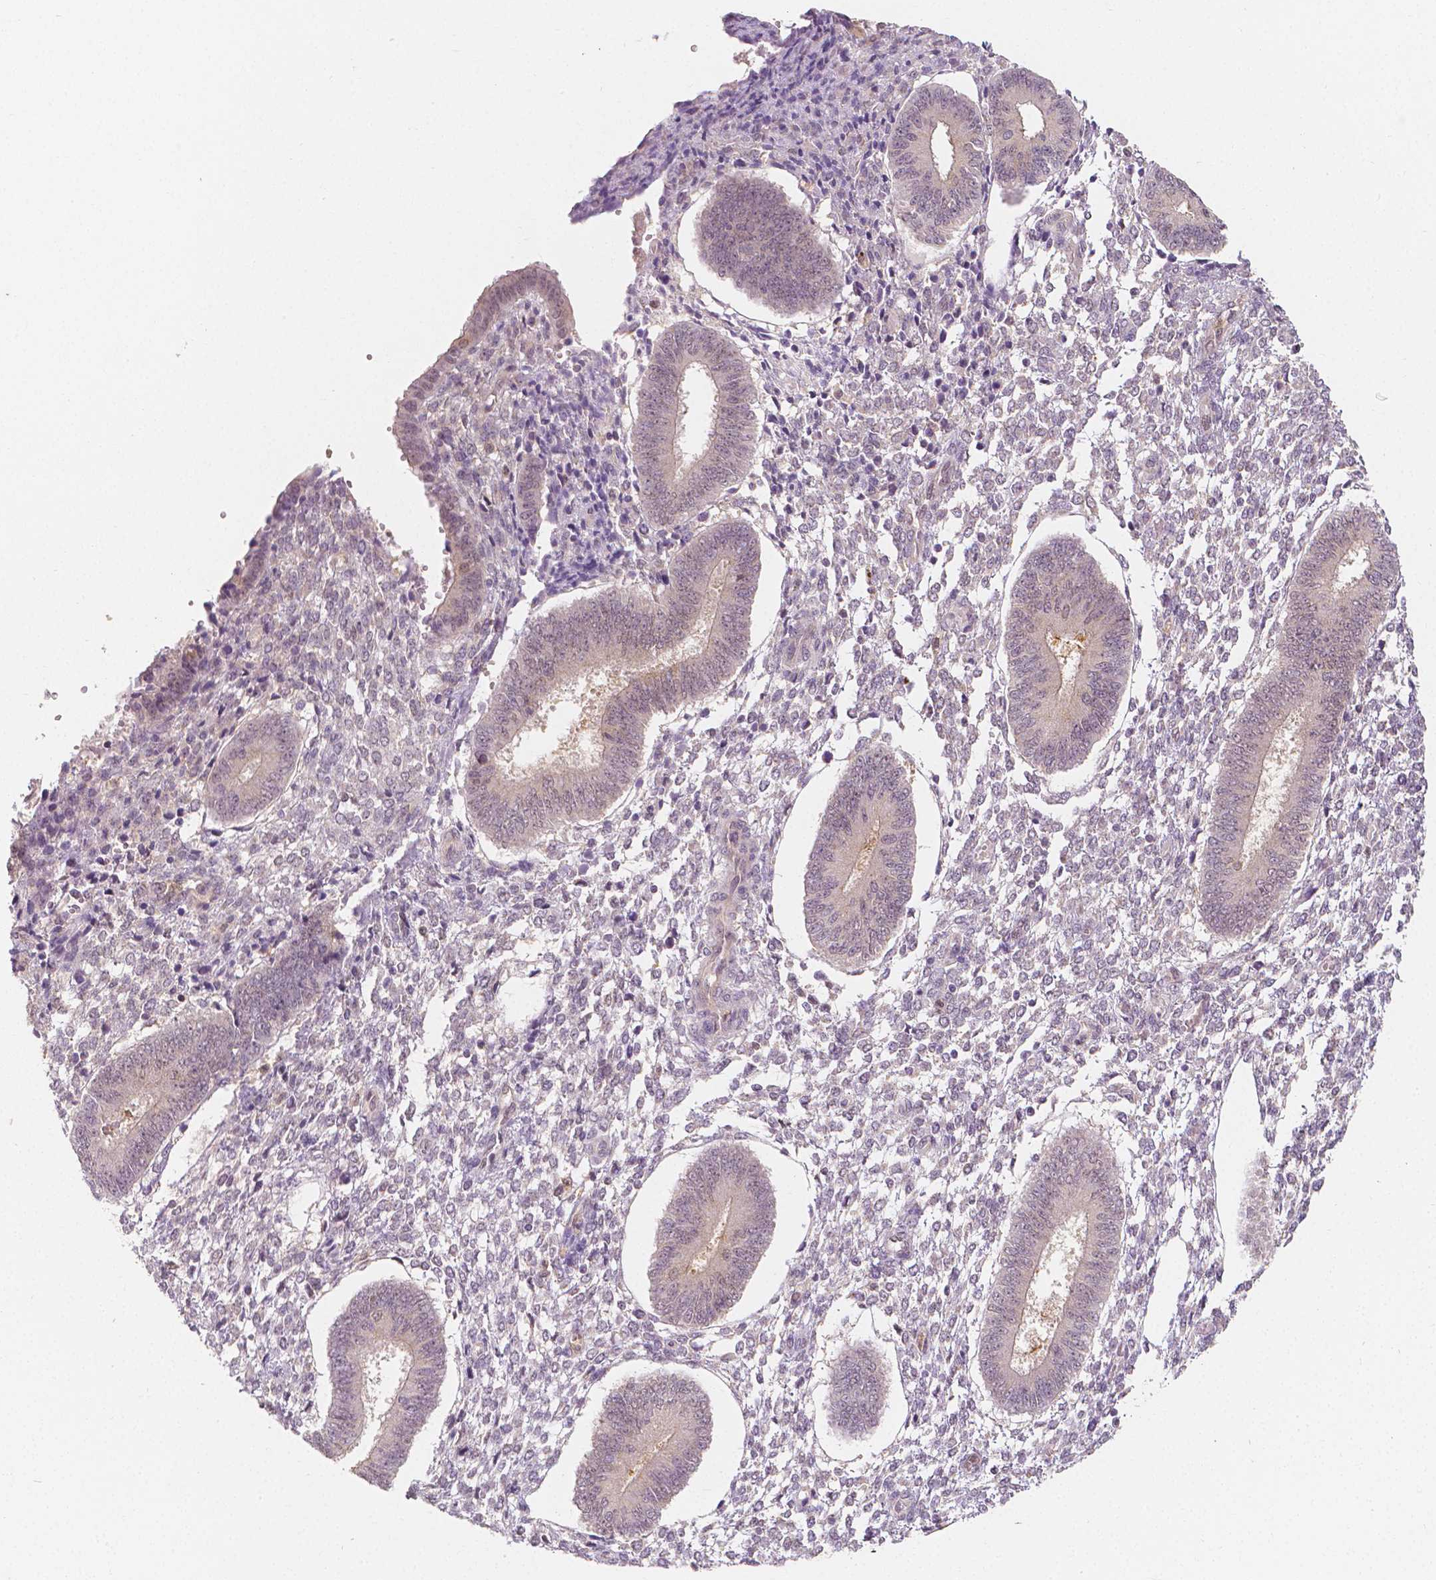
{"staining": {"intensity": "negative", "quantity": "none", "location": "none"}, "tissue": "endometrium", "cell_type": "Cells in endometrial stroma", "image_type": "normal", "snomed": [{"axis": "morphology", "description": "Normal tissue, NOS"}, {"axis": "topography", "description": "Endometrium"}], "caption": "An image of human endometrium is negative for staining in cells in endometrial stroma. (Stains: DAB immunohistochemistry with hematoxylin counter stain, Microscopy: brightfield microscopy at high magnification).", "gene": "NAPRT", "patient": {"sex": "female", "age": 42}}